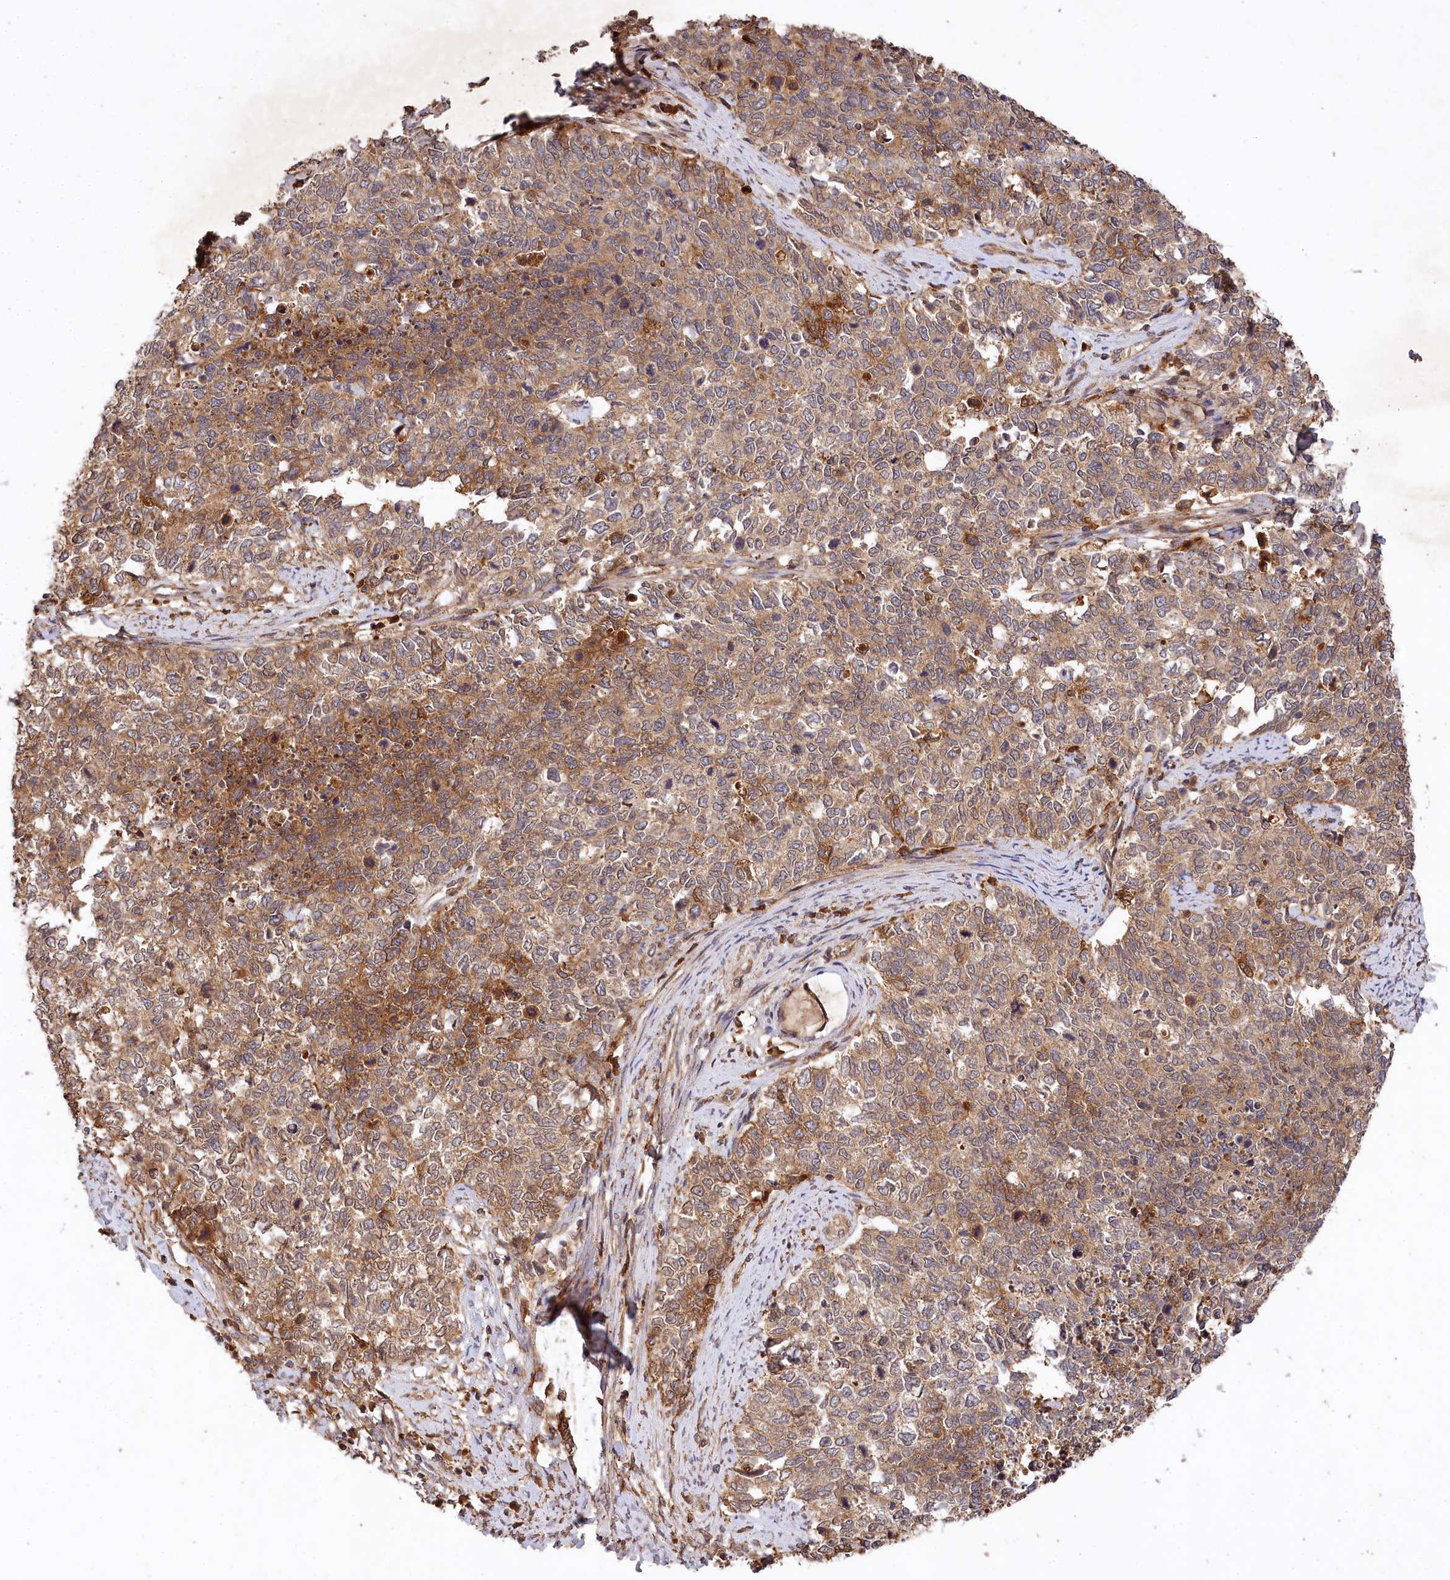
{"staining": {"intensity": "moderate", "quantity": "25%-75%", "location": "cytoplasmic/membranous"}, "tissue": "cervical cancer", "cell_type": "Tumor cells", "image_type": "cancer", "snomed": [{"axis": "morphology", "description": "Squamous cell carcinoma, NOS"}, {"axis": "topography", "description": "Cervix"}], "caption": "This histopathology image exhibits immunohistochemistry staining of human cervical cancer (squamous cell carcinoma), with medium moderate cytoplasmic/membranous staining in approximately 25%-75% of tumor cells.", "gene": "MCF2L2", "patient": {"sex": "female", "age": 63}}